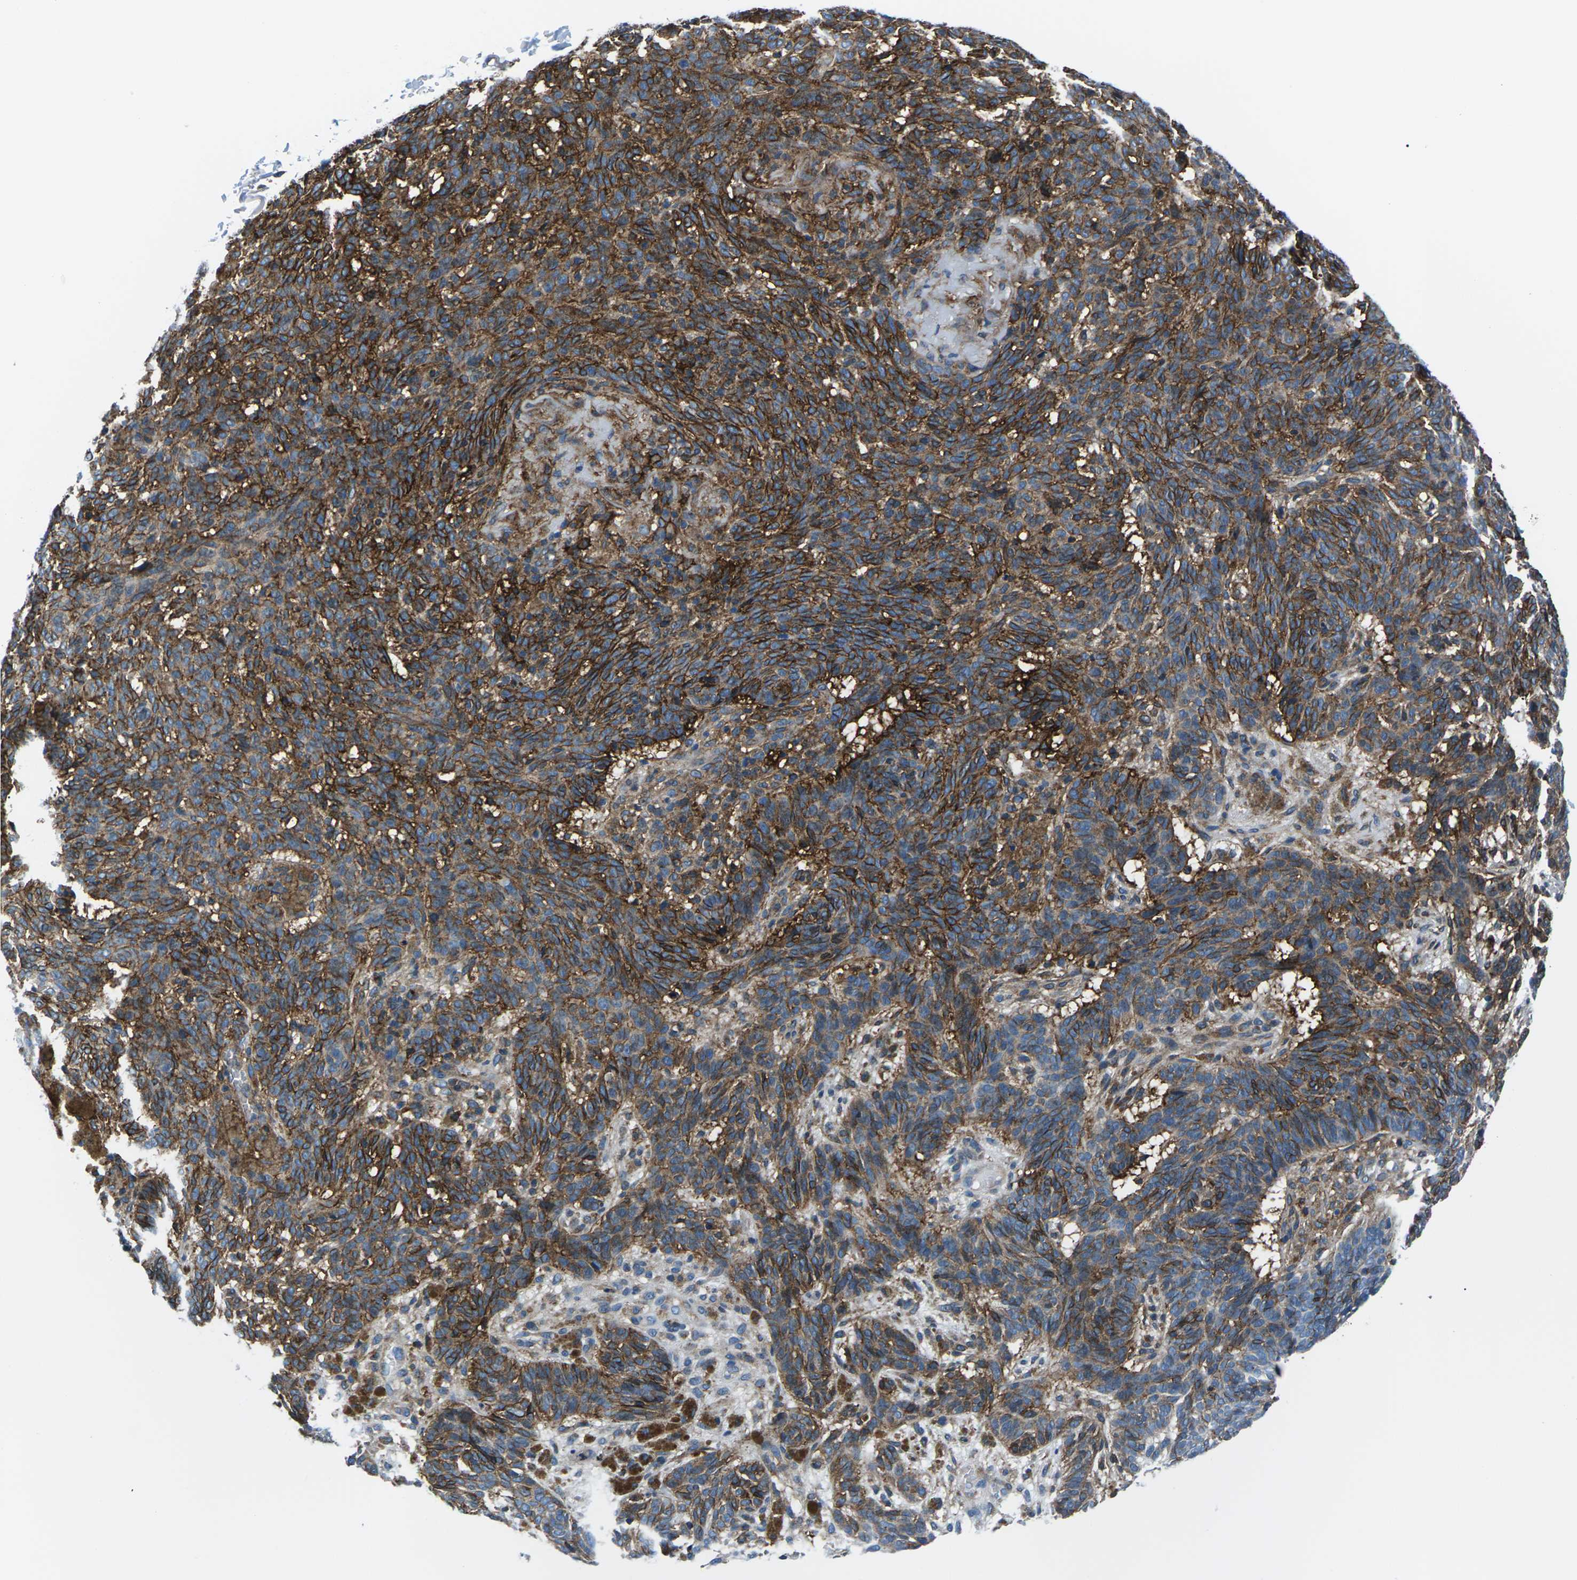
{"staining": {"intensity": "strong", "quantity": ">75%", "location": "cytoplasmic/membranous"}, "tissue": "skin cancer", "cell_type": "Tumor cells", "image_type": "cancer", "snomed": [{"axis": "morphology", "description": "Basal cell carcinoma"}, {"axis": "topography", "description": "Skin"}], "caption": "Approximately >75% of tumor cells in human skin cancer display strong cytoplasmic/membranous protein expression as visualized by brown immunohistochemical staining.", "gene": "SOCS4", "patient": {"sex": "male", "age": 85}}